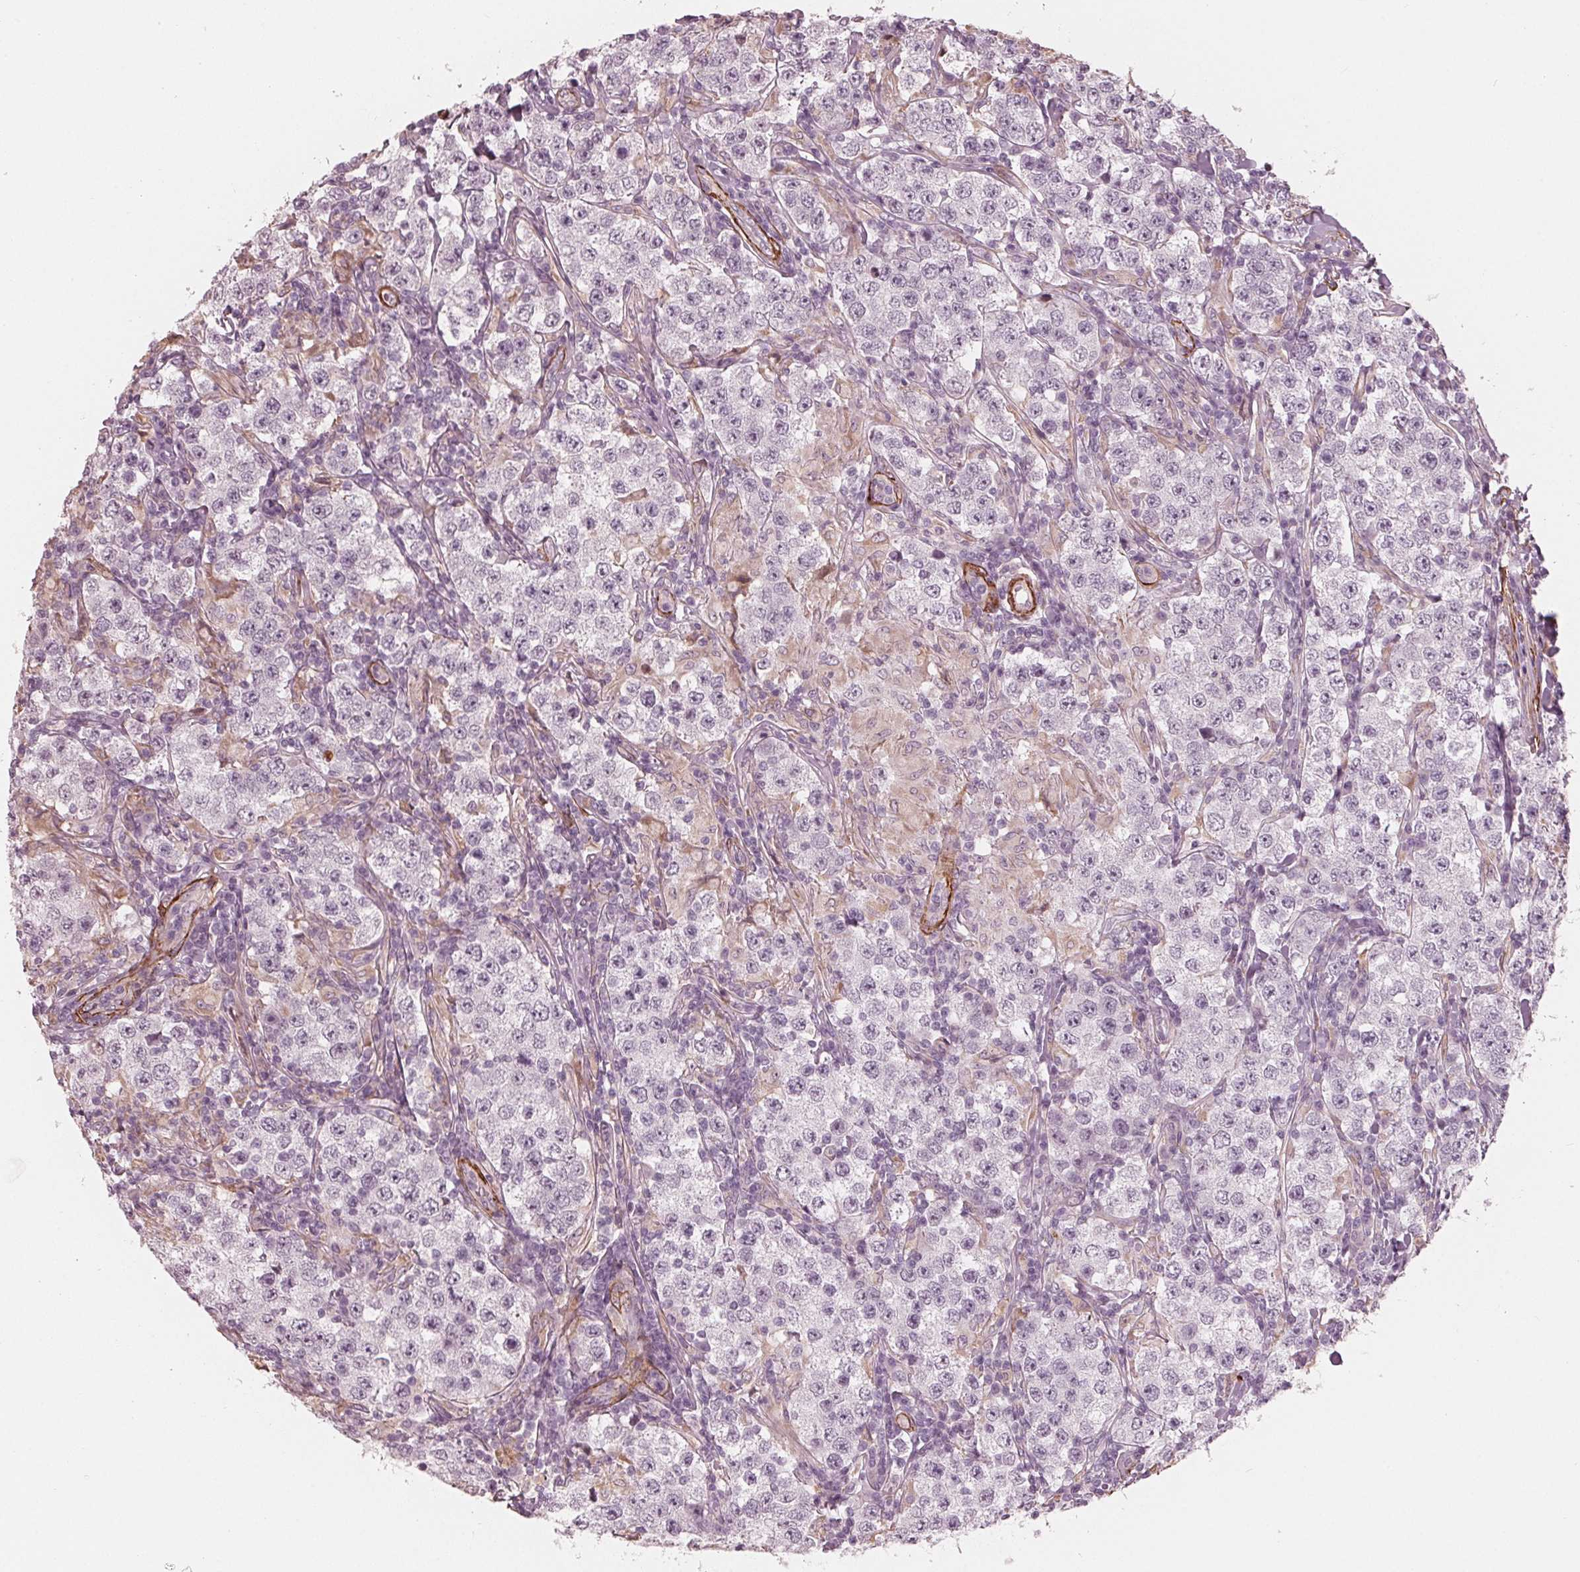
{"staining": {"intensity": "negative", "quantity": "none", "location": "none"}, "tissue": "testis cancer", "cell_type": "Tumor cells", "image_type": "cancer", "snomed": [{"axis": "morphology", "description": "Seminoma, NOS"}, {"axis": "morphology", "description": "Carcinoma, Embryonal, NOS"}, {"axis": "topography", "description": "Testis"}], "caption": "Micrograph shows no protein staining in tumor cells of testis cancer tissue.", "gene": "MIER3", "patient": {"sex": "male", "age": 41}}